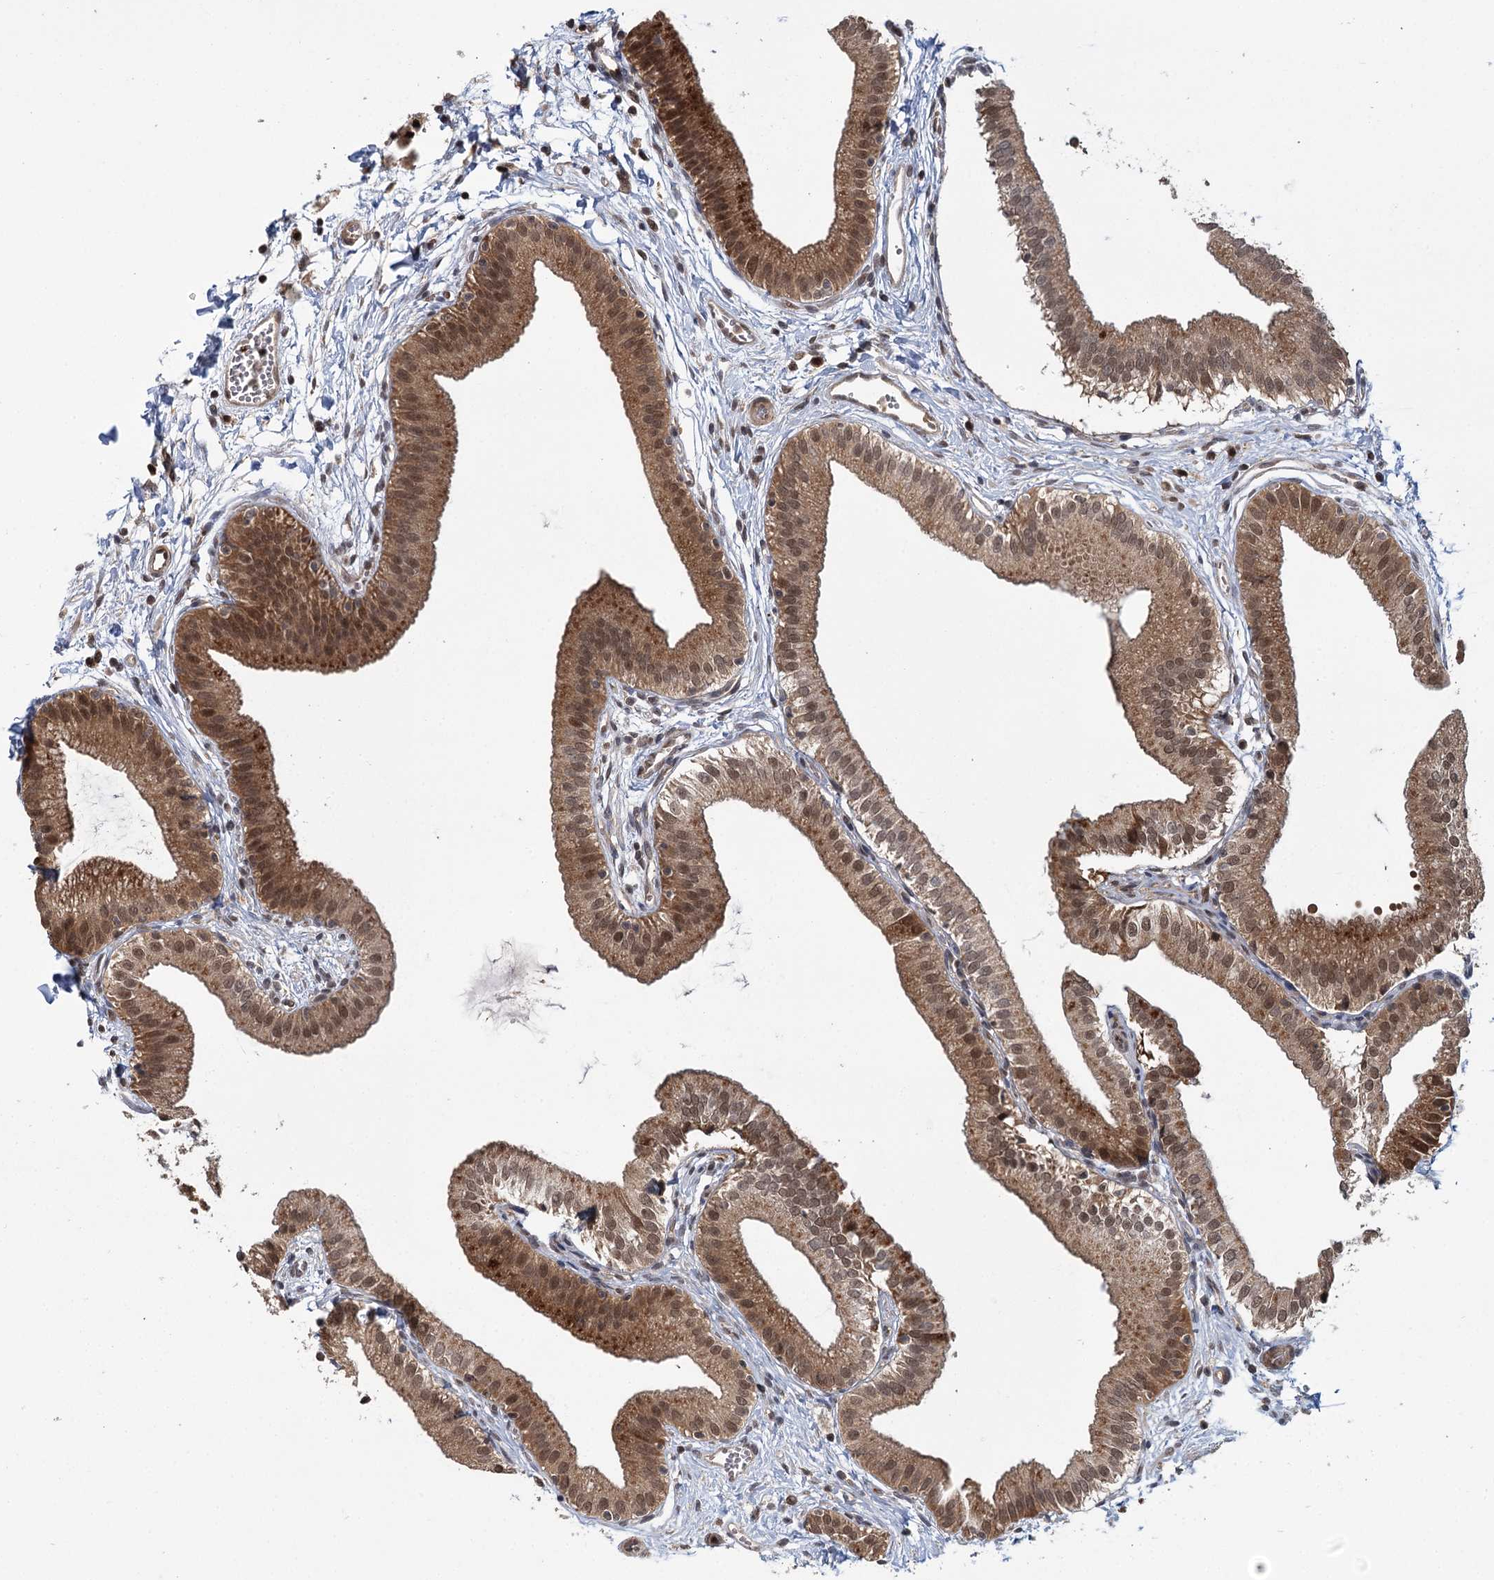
{"staining": {"intensity": "moderate", "quantity": ">75%", "location": "cytoplasmic/membranous,nuclear"}, "tissue": "gallbladder", "cell_type": "Glandular cells", "image_type": "normal", "snomed": [{"axis": "morphology", "description": "Normal tissue, NOS"}, {"axis": "topography", "description": "Gallbladder"}], "caption": "This photomicrograph demonstrates immunohistochemistry (IHC) staining of unremarkable human gallbladder, with medium moderate cytoplasmic/membranous,nuclear positivity in about >75% of glandular cells.", "gene": "N6AMT1", "patient": {"sex": "male", "age": 55}}